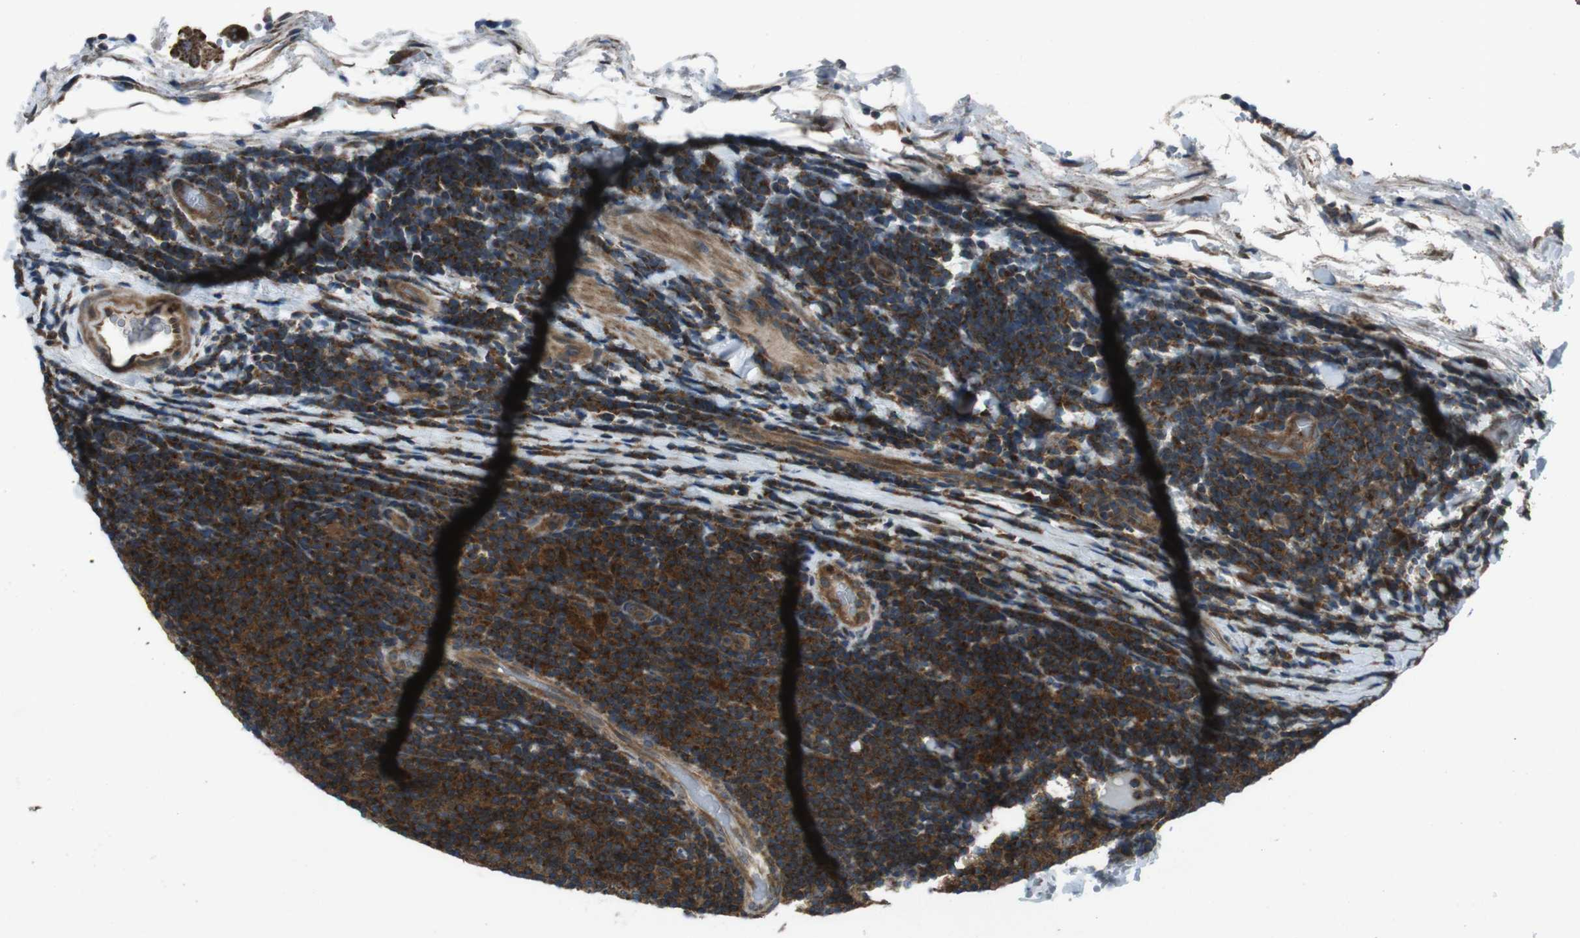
{"staining": {"intensity": "strong", "quantity": ">75%", "location": "cytoplasmic/membranous"}, "tissue": "lymphoma", "cell_type": "Tumor cells", "image_type": "cancer", "snomed": [{"axis": "morphology", "description": "Malignant lymphoma, non-Hodgkin's type, Low grade"}, {"axis": "topography", "description": "Lymph node"}], "caption": "High-magnification brightfield microscopy of lymphoma stained with DAB (brown) and counterstained with hematoxylin (blue). tumor cells exhibit strong cytoplasmic/membranous staining is appreciated in approximately>75% of cells. Nuclei are stained in blue.", "gene": "SLC27A4", "patient": {"sex": "male", "age": 83}}